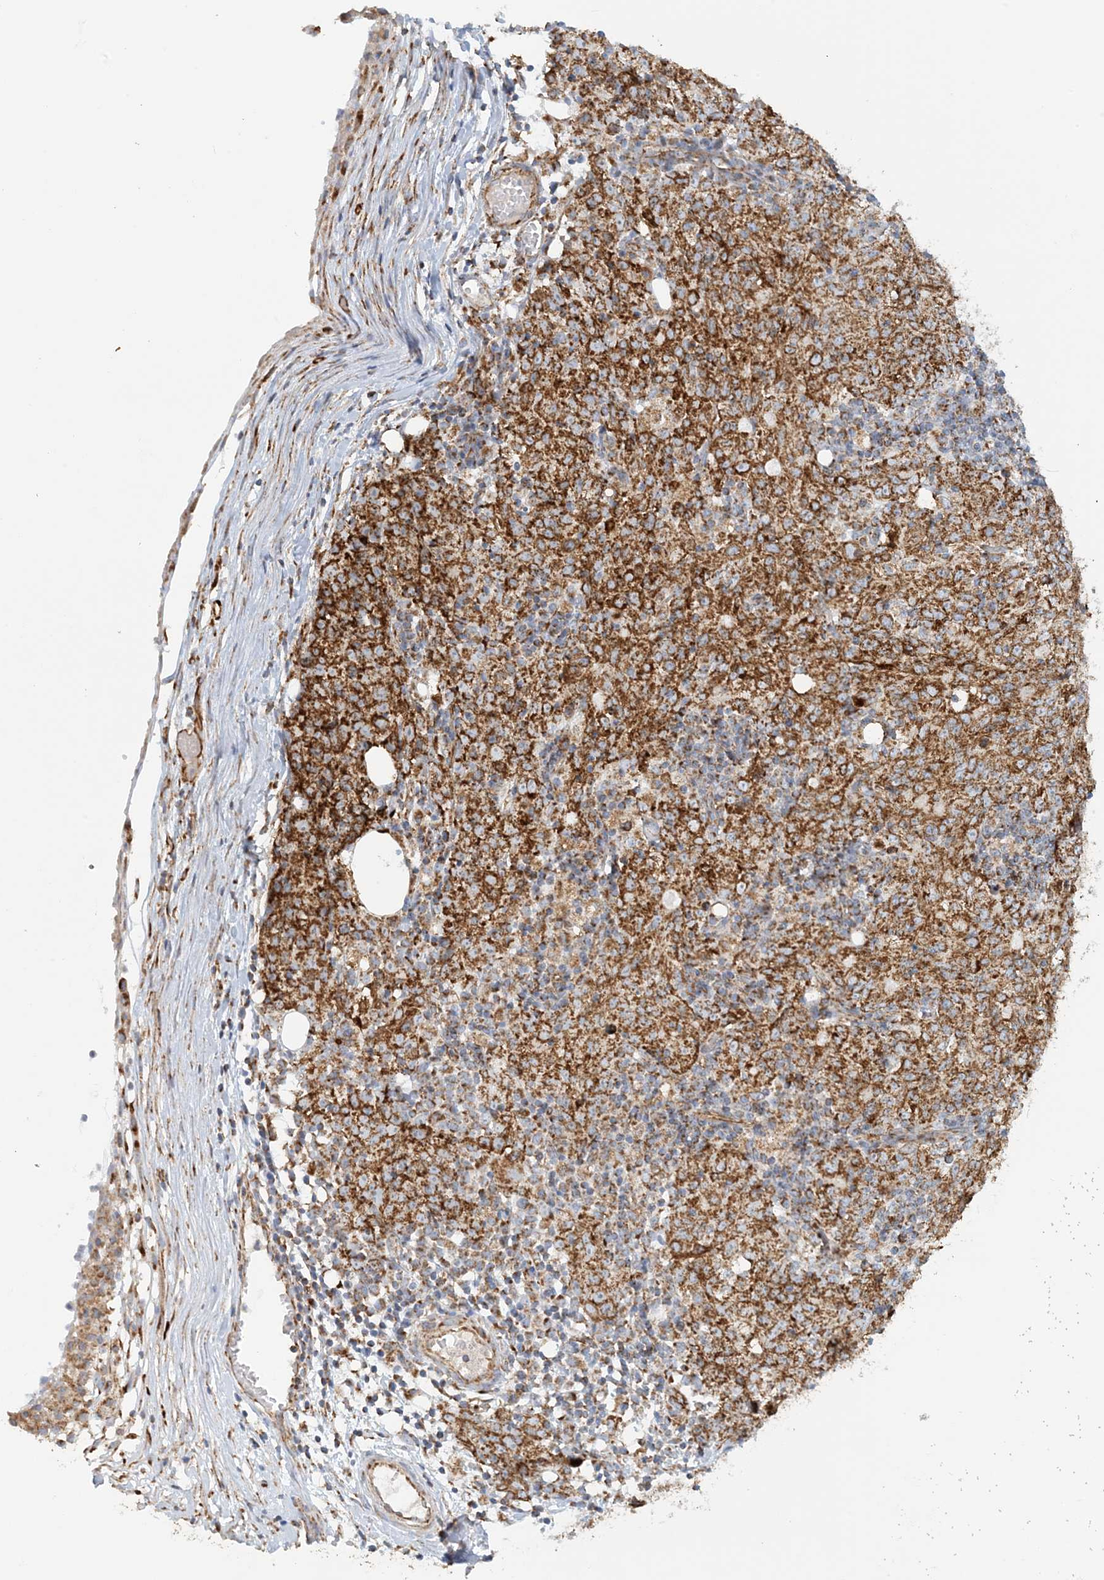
{"staining": {"intensity": "strong", "quantity": ">75%", "location": "cytoplasmic/membranous"}, "tissue": "ovarian cancer", "cell_type": "Tumor cells", "image_type": "cancer", "snomed": [{"axis": "morphology", "description": "Carcinoma, endometroid"}, {"axis": "topography", "description": "Ovary"}], "caption": "The histopathology image shows a brown stain indicating the presence of a protein in the cytoplasmic/membranous of tumor cells in ovarian endometroid carcinoma.", "gene": "COA3", "patient": {"sex": "female", "age": 42}}